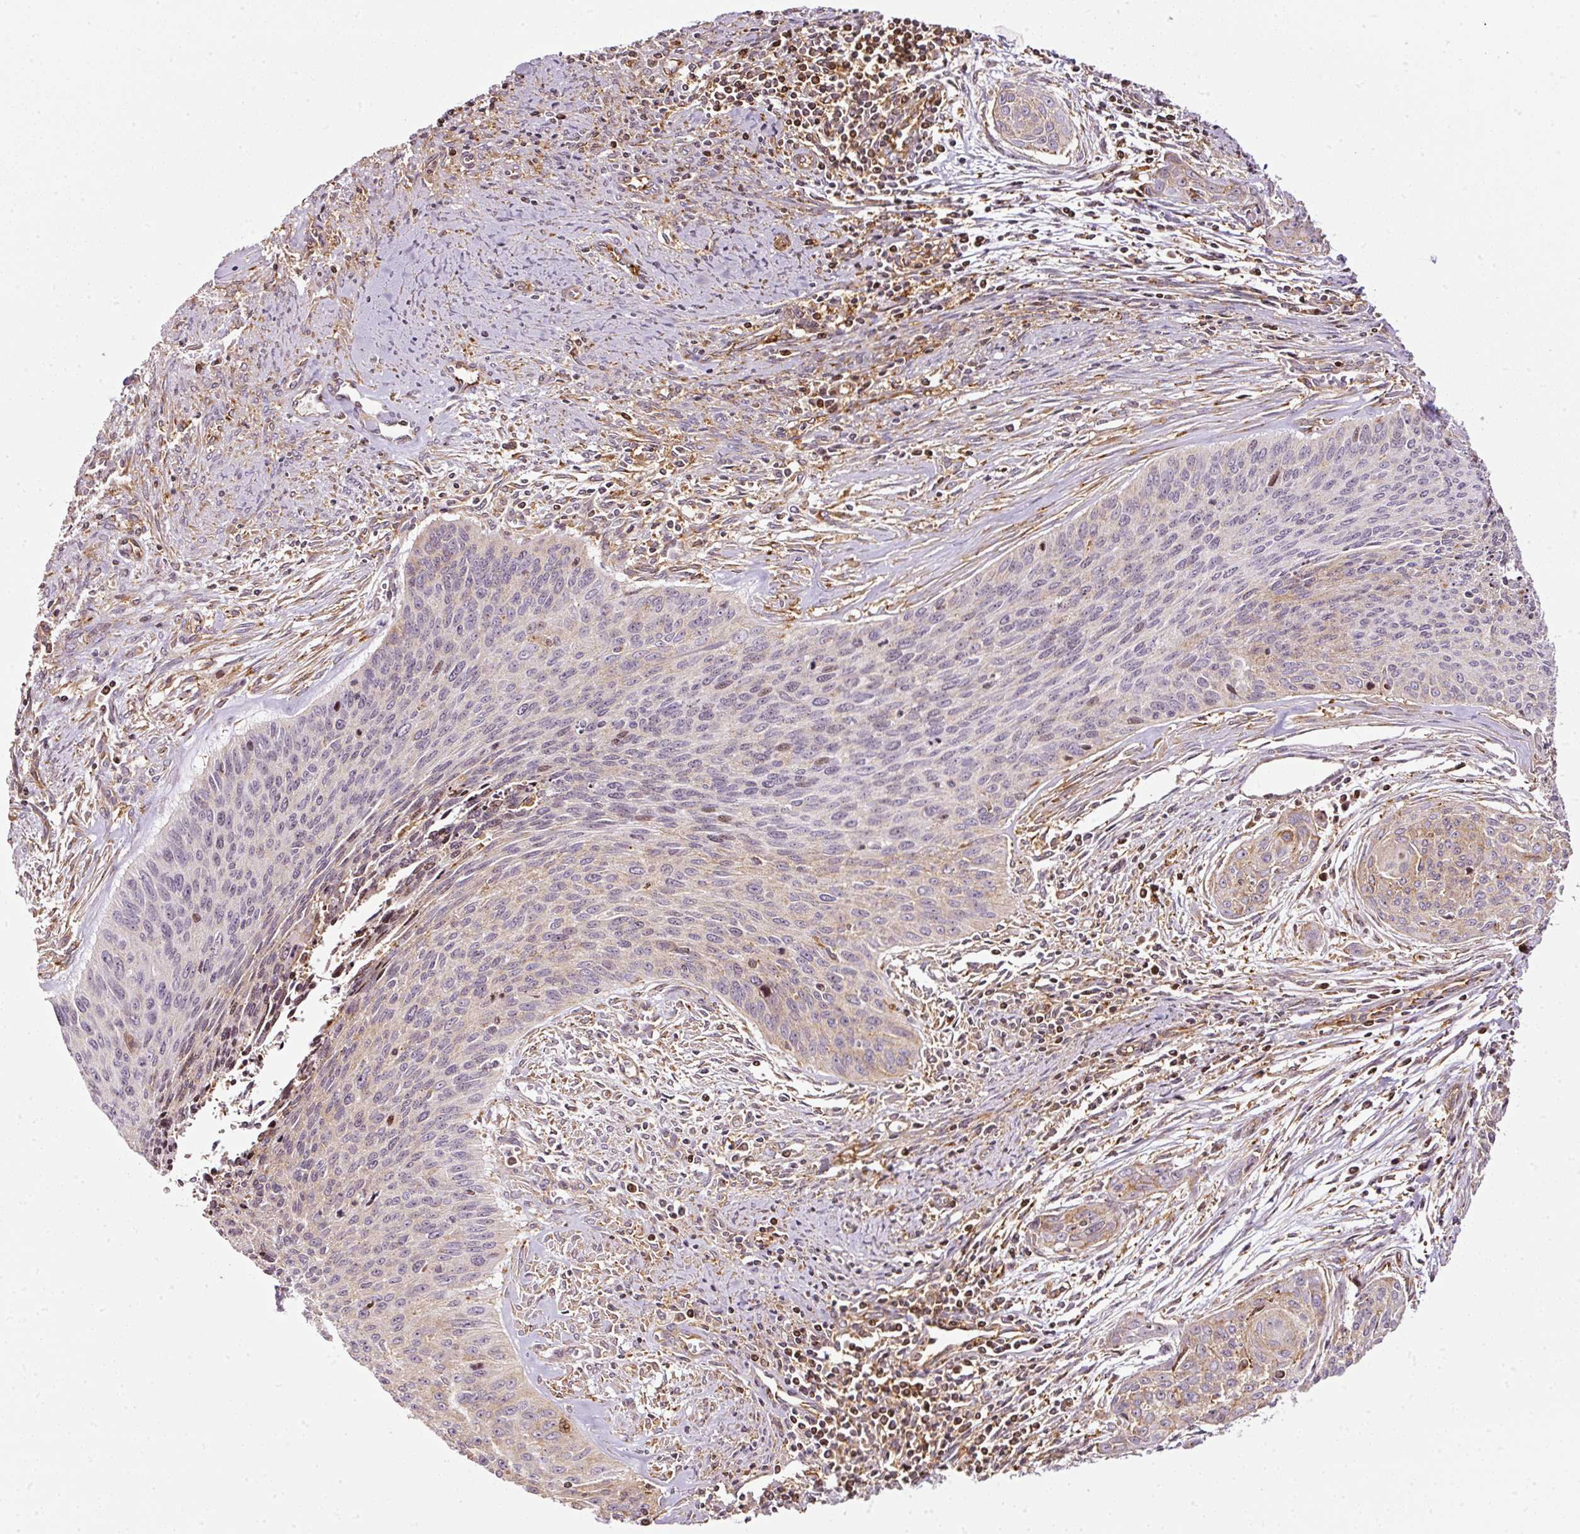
{"staining": {"intensity": "weak", "quantity": "25%-75%", "location": "cytoplasmic/membranous"}, "tissue": "cervical cancer", "cell_type": "Tumor cells", "image_type": "cancer", "snomed": [{"axis": "morphology", "description": "Squamous cell carcinoma, NOS"}, {"axis": "topography", "description": "Cervix"}], "caption": "Cervical cancer tissue demonstrates weak cytoplasmic/membranous positivity in approximately 25%-75% of tumor cells", "gene": "SCNM1", "patient": {"sex": "female", "age": 55}}